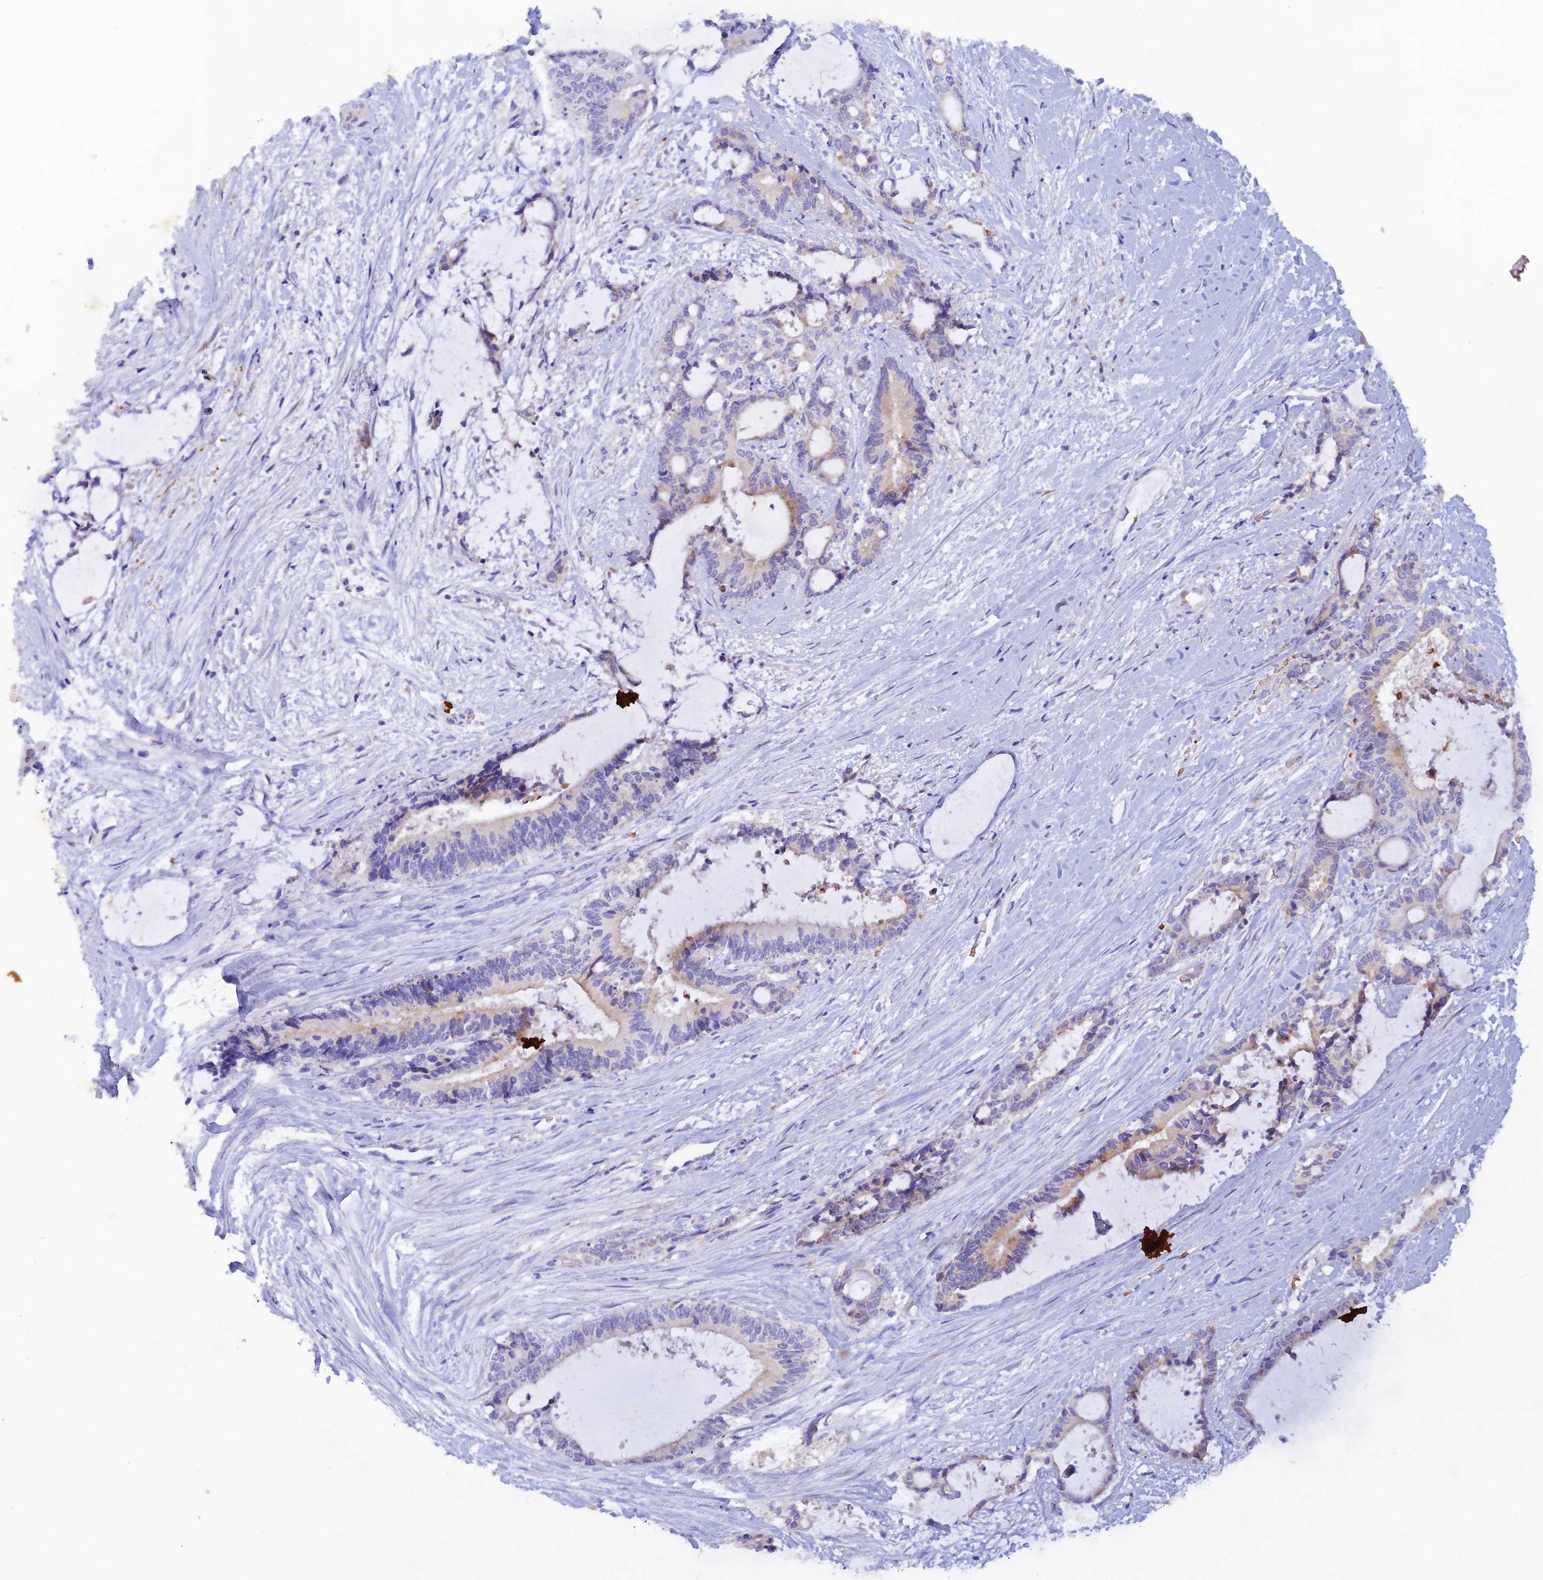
{"staining": {"intensity": "moderate", "quantity": "<25%", "location": "cytoplasmic/membranous"}, "tissue": "liver cancer", "cell_type": "Tumor cells", "image_type": "cancer", "snomed": [{"axis": "morphology", "description": "Normal tissue, NOS"}, {"axis": "morphology", "description": "Cholangiocarcinoma"}, {"axis": "topography", "description": "Liver"}, {"axis": "topography", "description": "Peripheral nerve tissue"}], "caption": "Immunohistochemical staining of human cholangiocarcinoma (liver) reveals moderate cytoplasmic/membranous protein positivity in about <25% of tumor cells.", "gene": "GMCL1", "patient": {"sex": "female", "age": 73}}